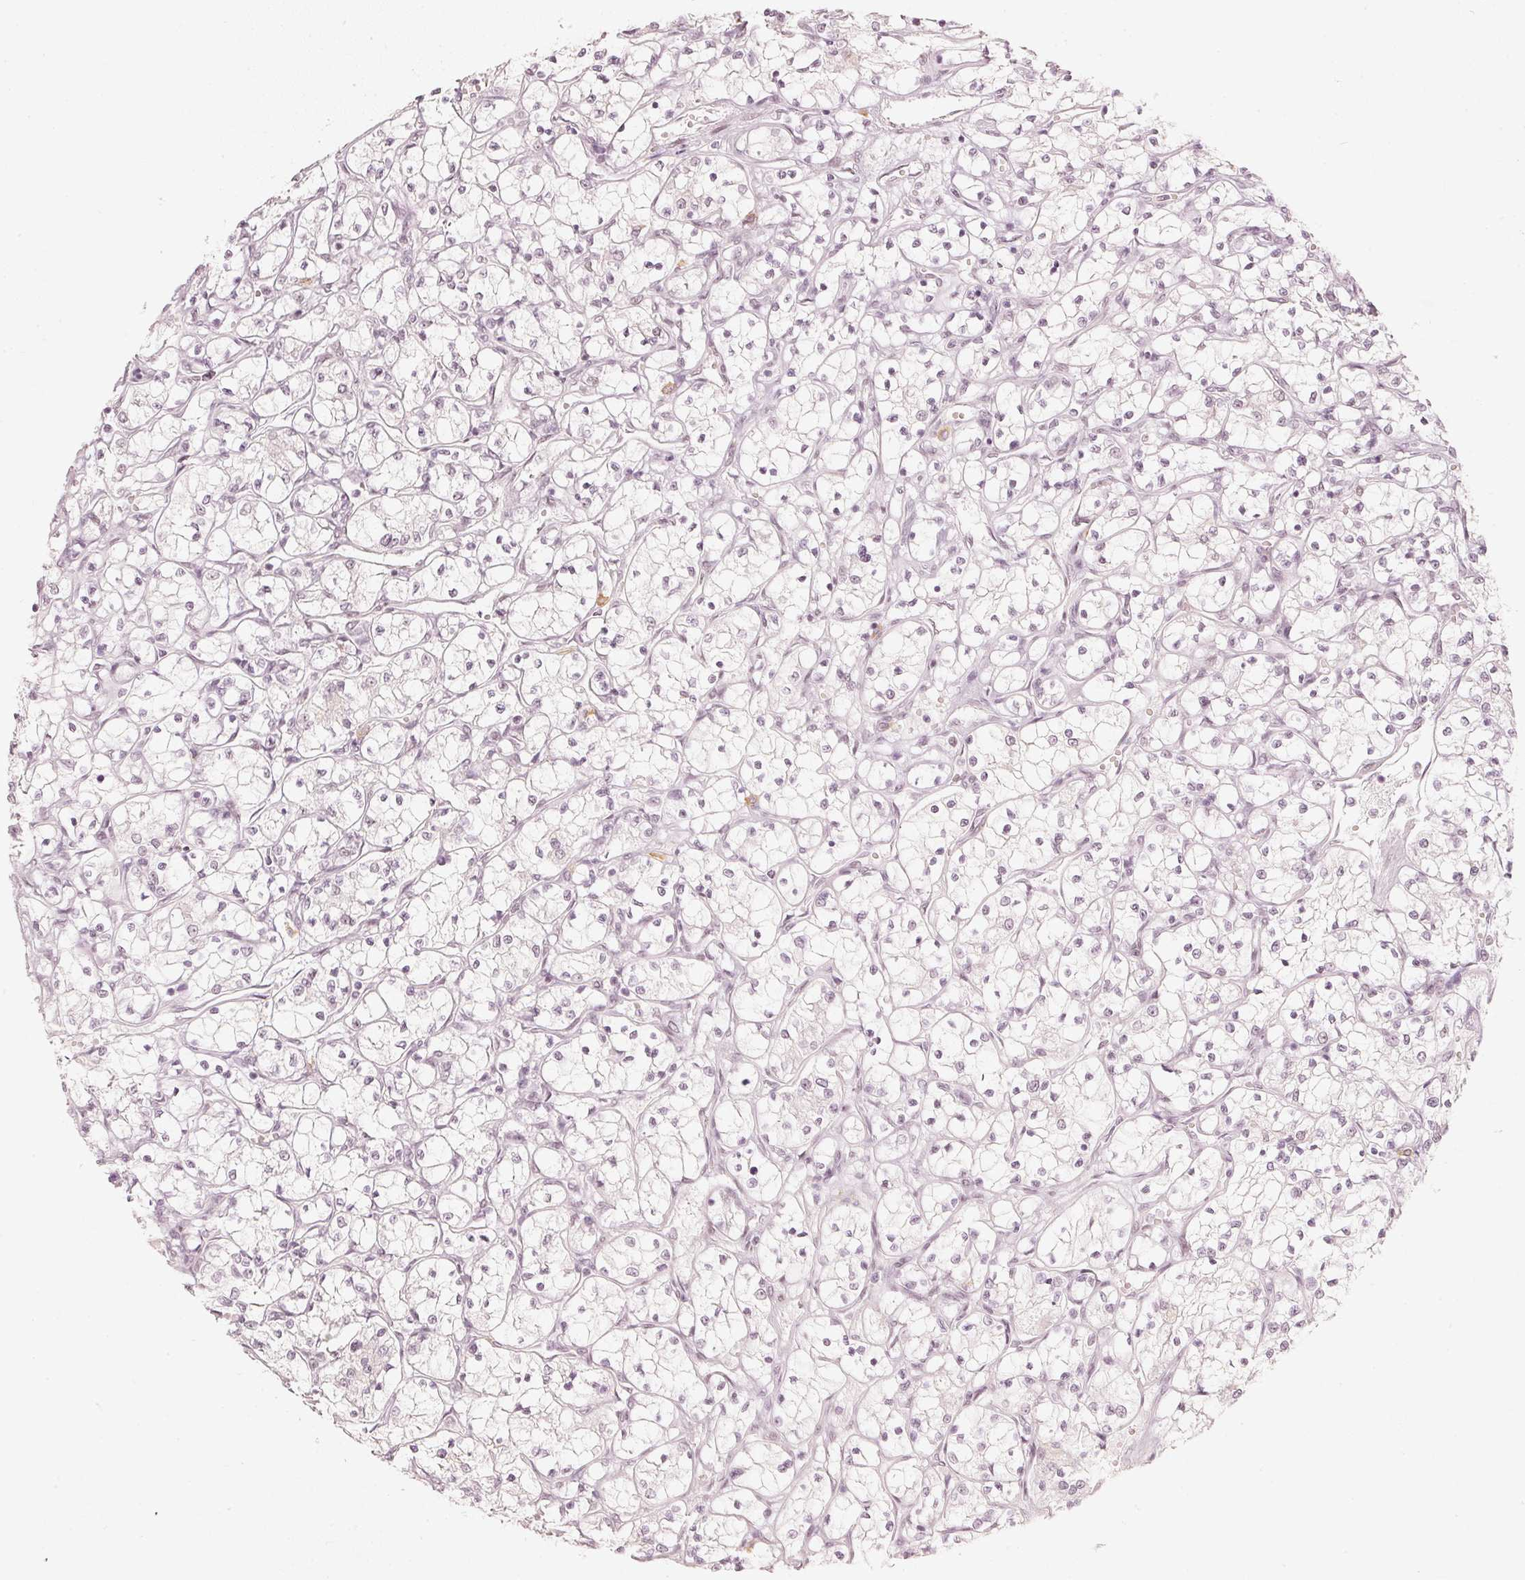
{"staining": {"intensity": "negative", "quantity": "none", "location": "none"}, "tissue": "renal cancer", "cell_type": "Tumor cells", "image_type": "cancer", "snomed": [{"axis": "morphology", "description": "Adenocarcinoma, NOS"}, {"axis": "topography", "description": "Kidney"}], "caption": "The immunohistochemistry (IHC) micrograph has no significant expression in tumor cells of renal adenocarcinoma tissue.", "gene": "PPP1R10", "patient": {"sex": "female", "age": 69}}